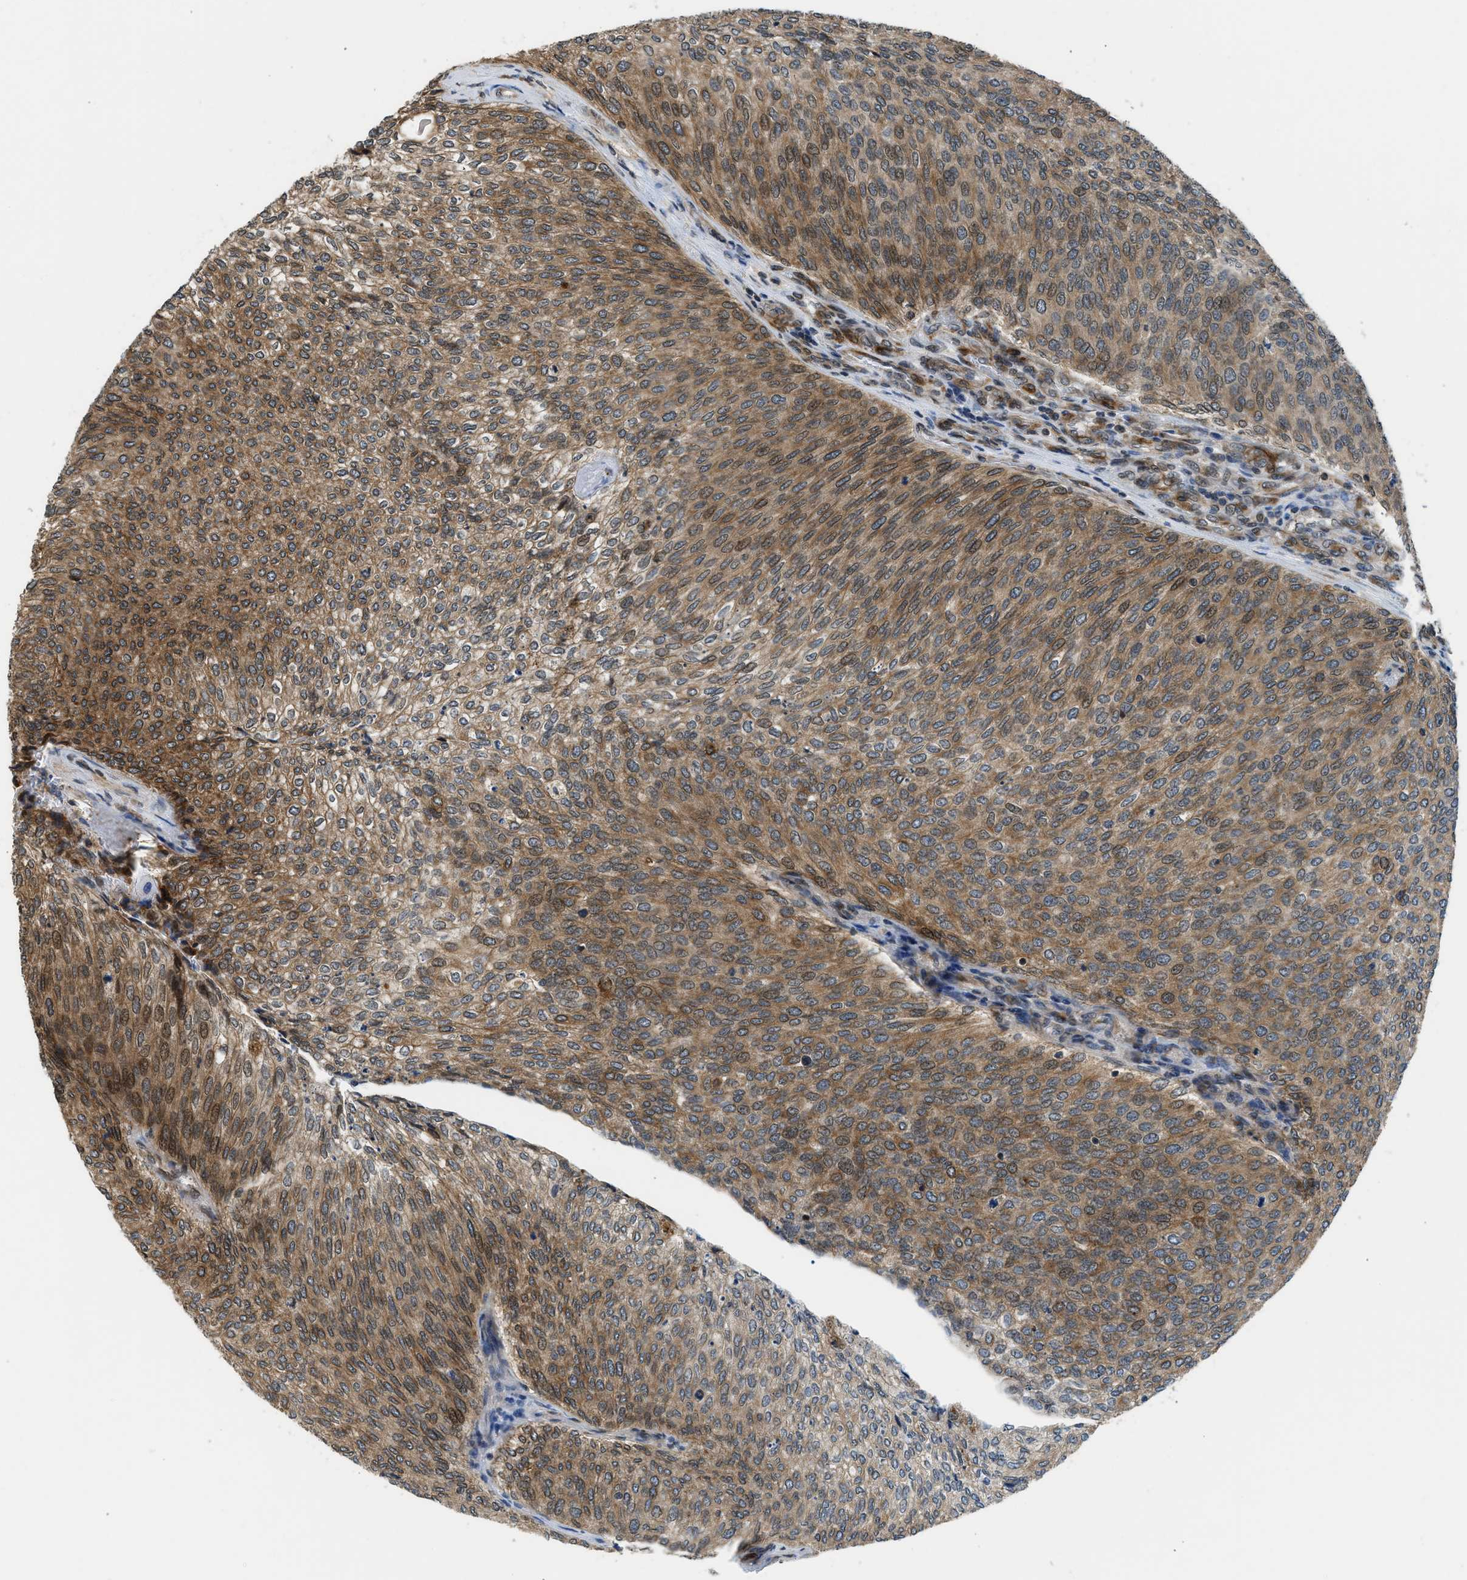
{"staining": {"intensity": "moderate", "quantity": ">75%", "location": "cytoplasmic/membranous"}, "tissue": "urothelial cancer", "cell_type": "Tumor cells", "image_type": "cancer", "snomed": [{"axis": "morphology", "description": "Urothelial carcinoma, Low grade"}, {"axis": "topography", "description": "Urinary bladder"}], "caption": "Urothelial carcinoma (low-grade) stained with a brown dye reveals moderate cytoplasmic/membranous positive positivity in about >75% of tumor cells.", "gene": "RETREG3", "patient": {"sex": "female", "age": 79}}